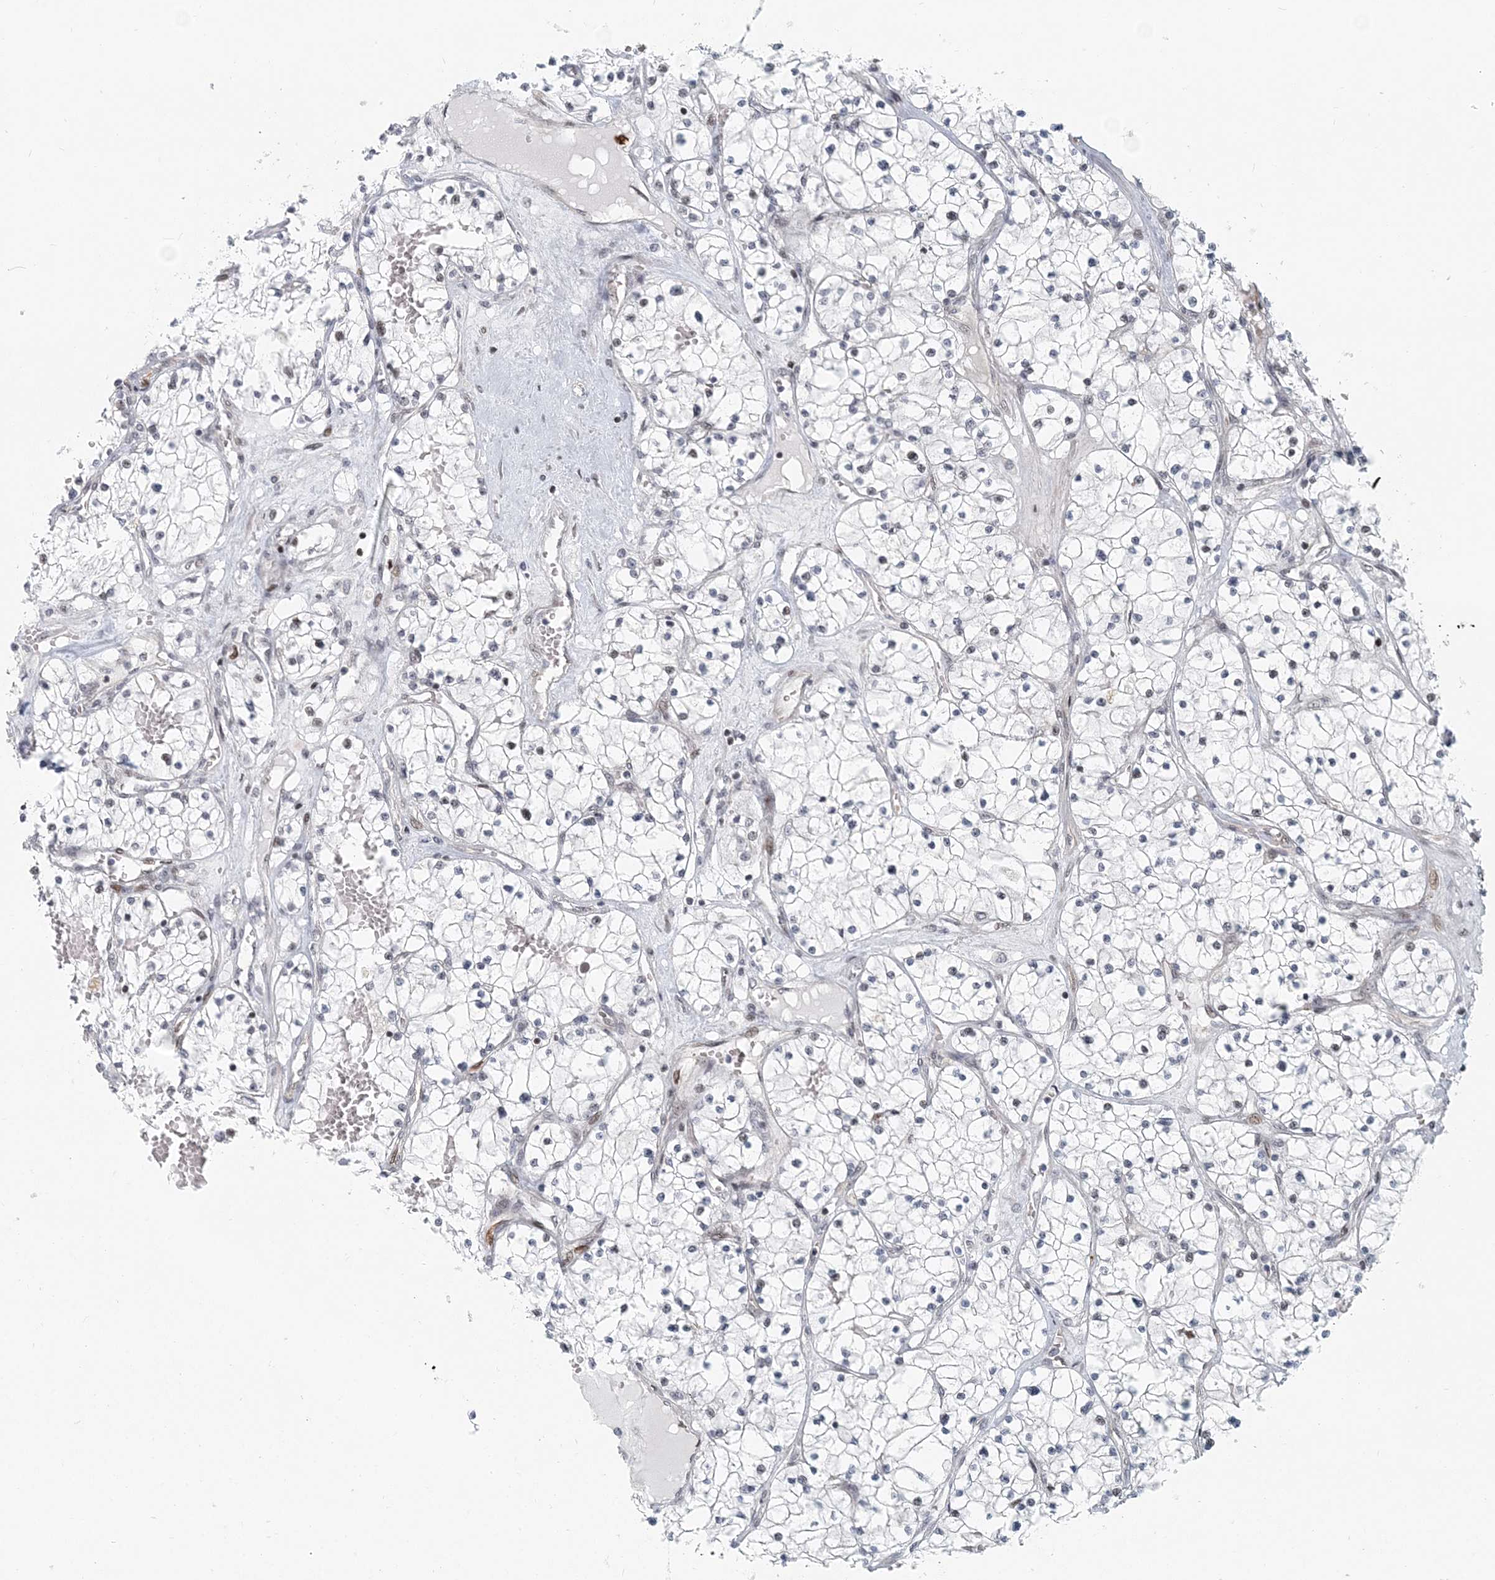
{"staining": {"intensity": "negative", "quantity": "none", "location": "none"}, "tissue": "renal cancer", "cell_type": "Tumor cells", "image_type": "cancer", "snomed": [{"axis": "morphology", "description": "Normal tissue, NOS"}, {"axis": "morphology", "description": "Adenocarcinoma, NOS"}, {"axis": "topography", "description": "Kidney"}], "caption": "Immunohistochemistry image of human adenocarcinoma (renal) stained for a protein (brown), which exhibits no expression in tumor cells. Brightfield microscopy of IHC stained with DAB (brown) and hematoxylin (blue), captured at high magnification.", "gene": "BAZ1B", "patient": {"sex": "male", "age": 68}}